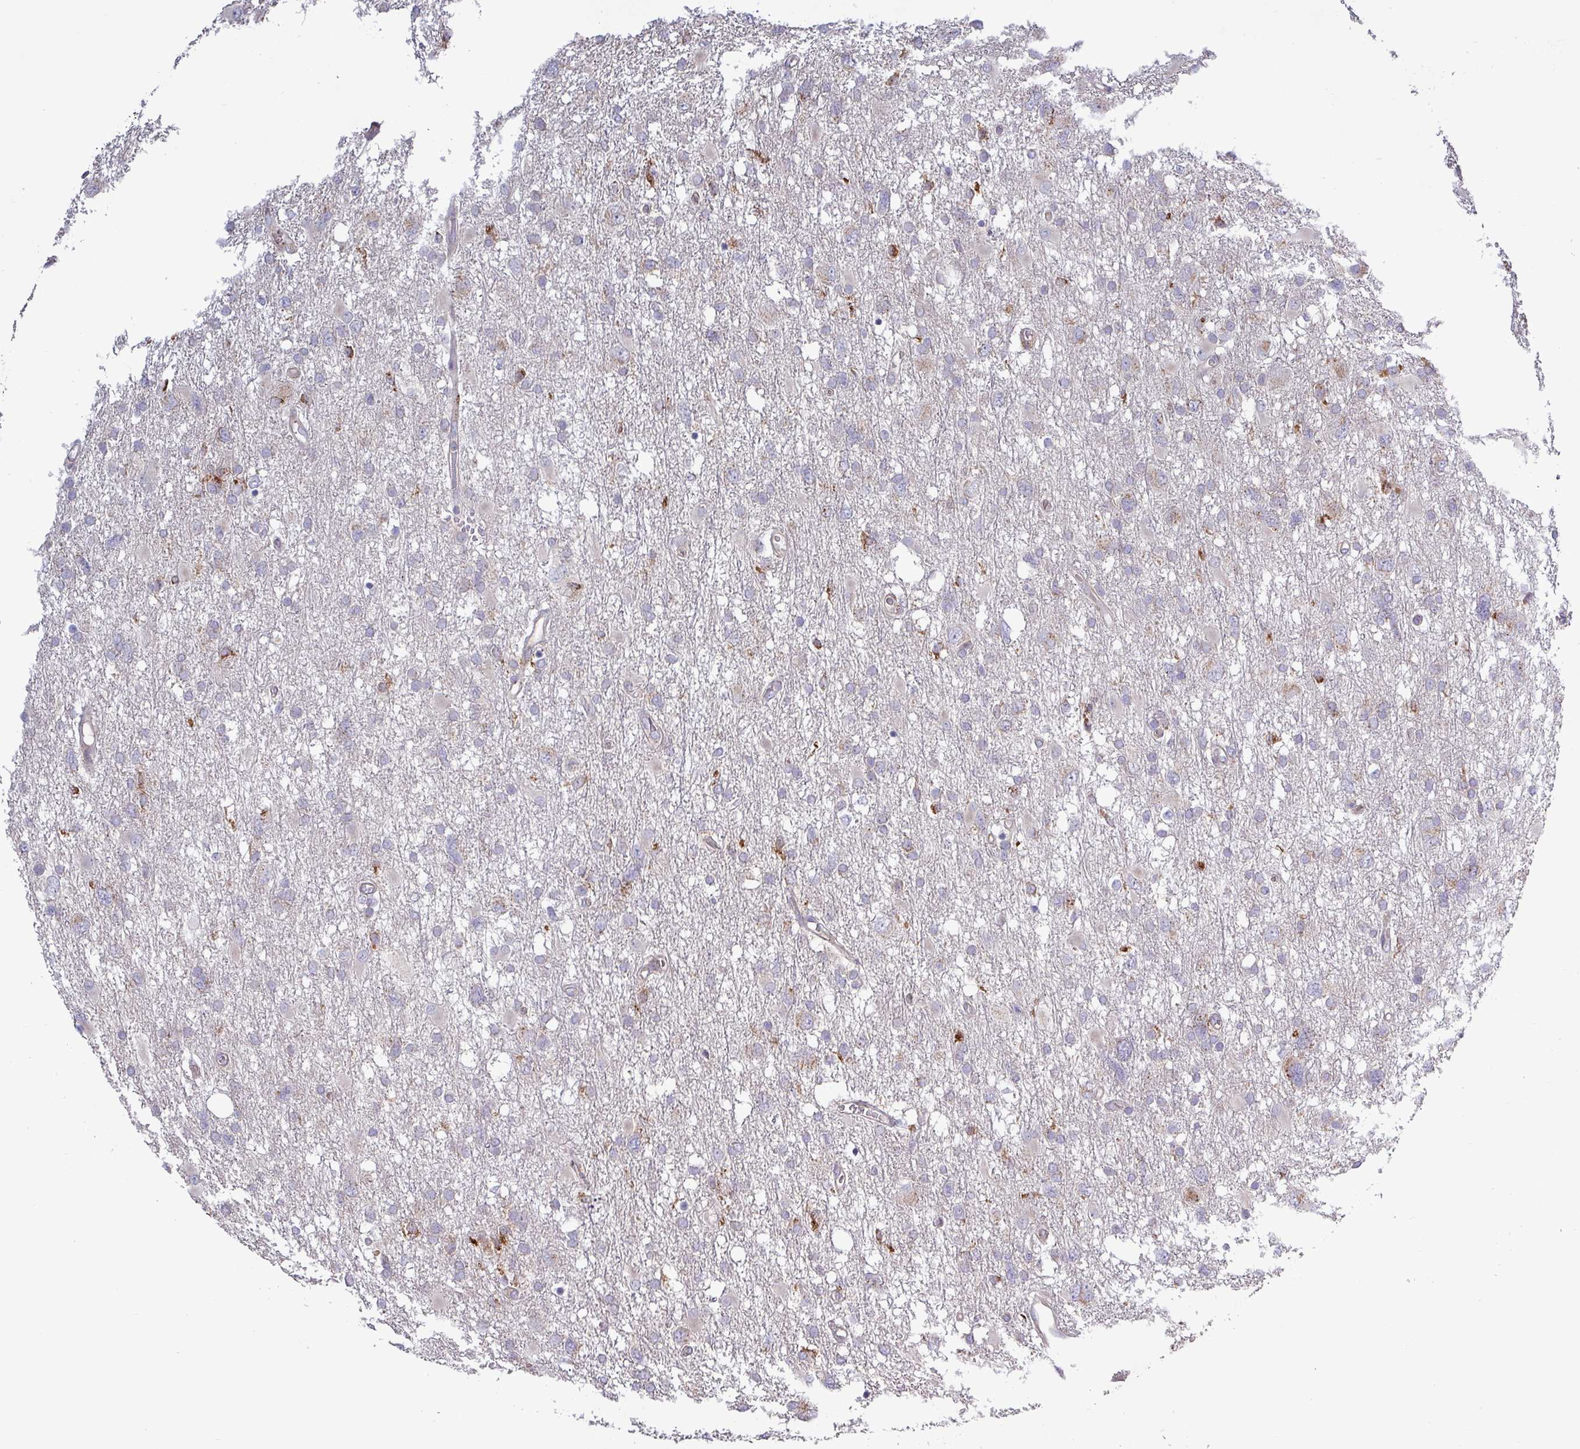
{"staining": {"intensity": "negative", "quantity": "none", "location": "none"}, "tissue": "glioma", "cell_type": "Tumor cells", "image_type": "cancer", "snomed": [{"axis": "morphology", "description": "Glioma, malignant, High grade"}, {"axis": "topography", "description": "Brain"}], "caption": "Tumor cells are negative for protein expression in human glioma.", "gene": "PLIN2", "patient": {"sex": "male", "age": 61}}